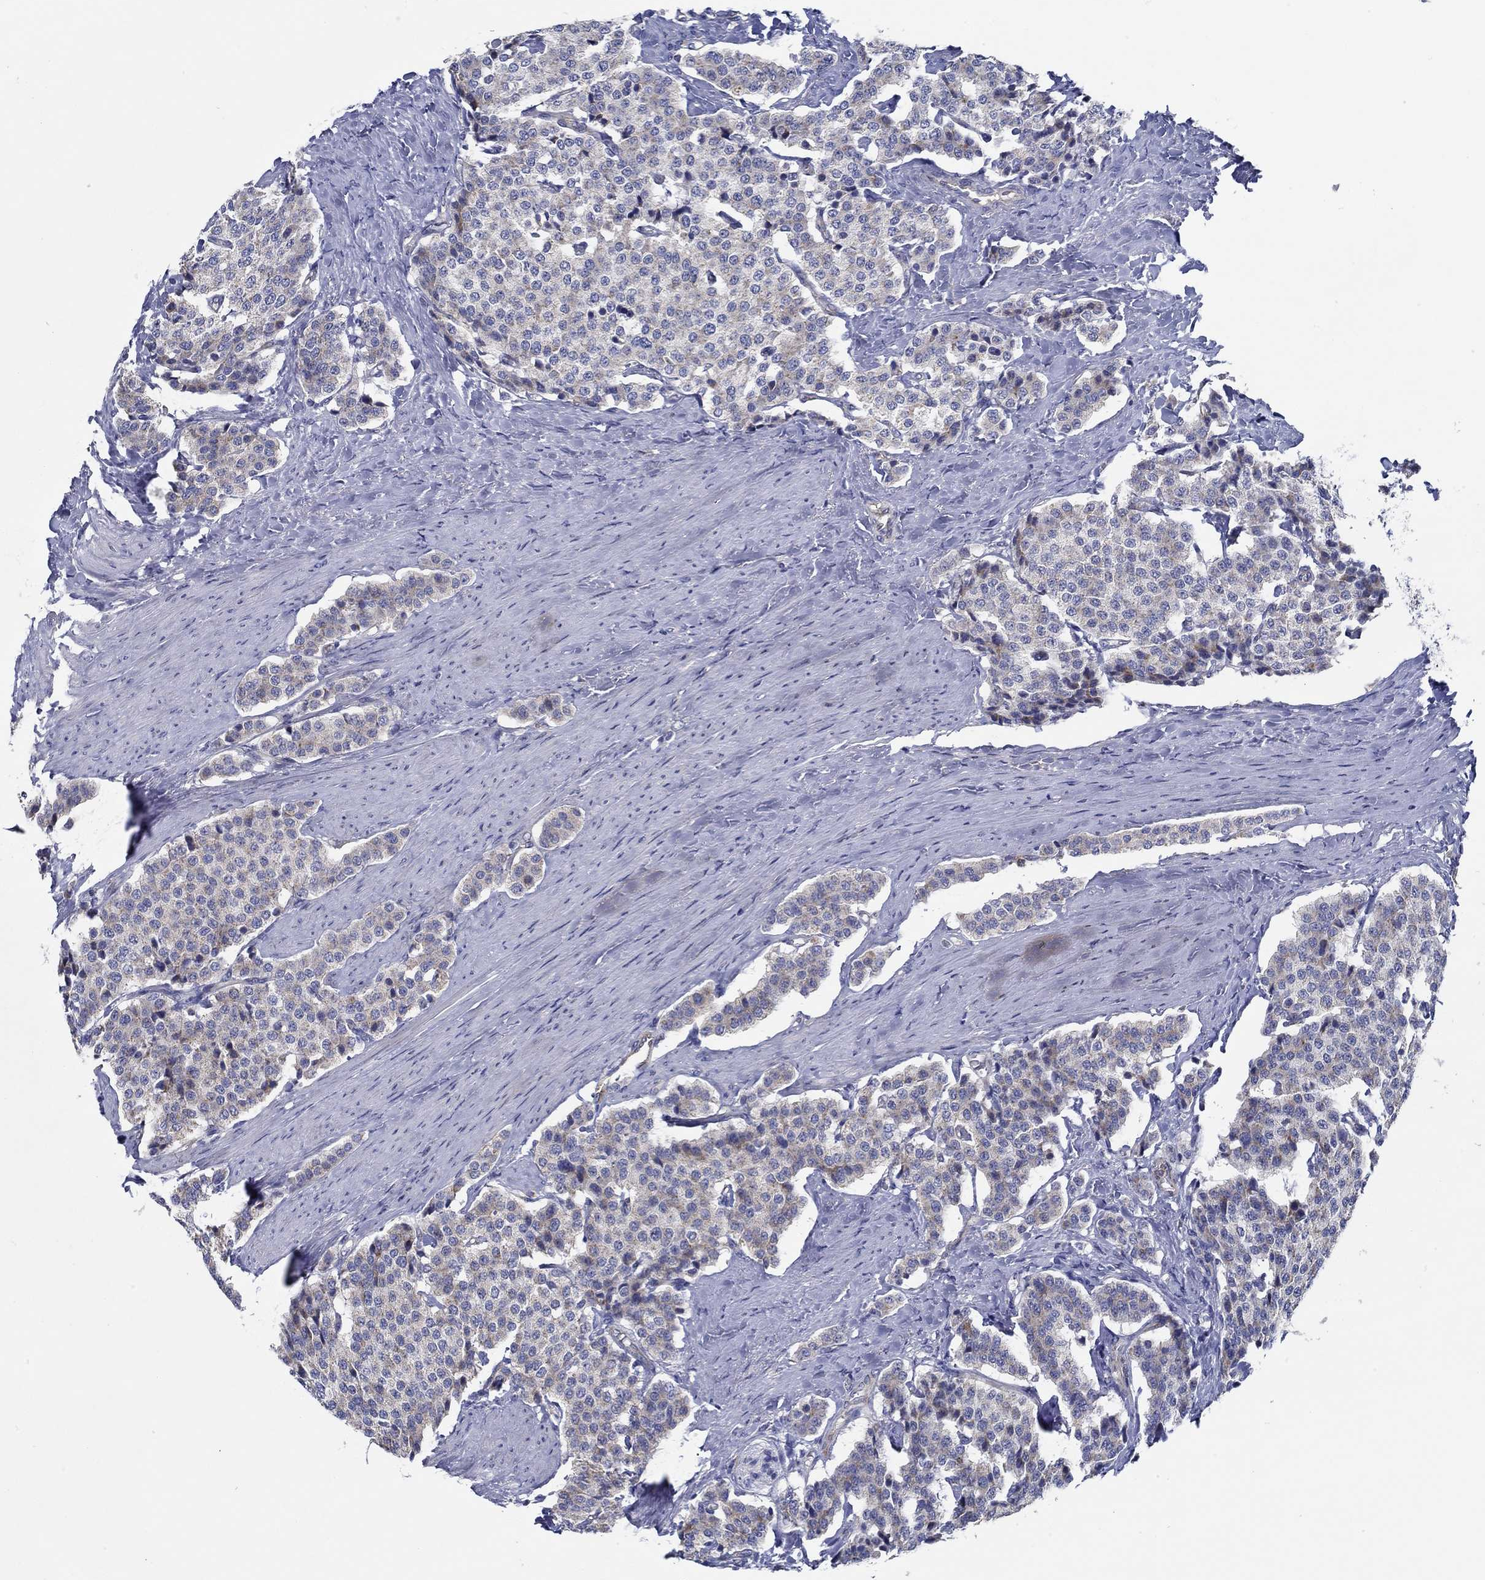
{"staining": {"intensity": "weak", "quantity": "25%-75%", "location": "cytoplasmic/membranous"}, "tissue": "carcinoid", "cell_type": "Tumor cells", "image_type": "cancer", "snomed": [{"axis": "morphology", "description": "Carcinoid, malignant, NOS"}, {"axis": "topography", "description": "Small intestine"}], "caption": "Carcinoid was stained to show a protein in brown. There is low levels of weak cytoplasmic/membranous positivity in approximately 25%-75% of tumor cells.", "gene": "CFAP61", "patient": {"sex": "female", "age": 58}}